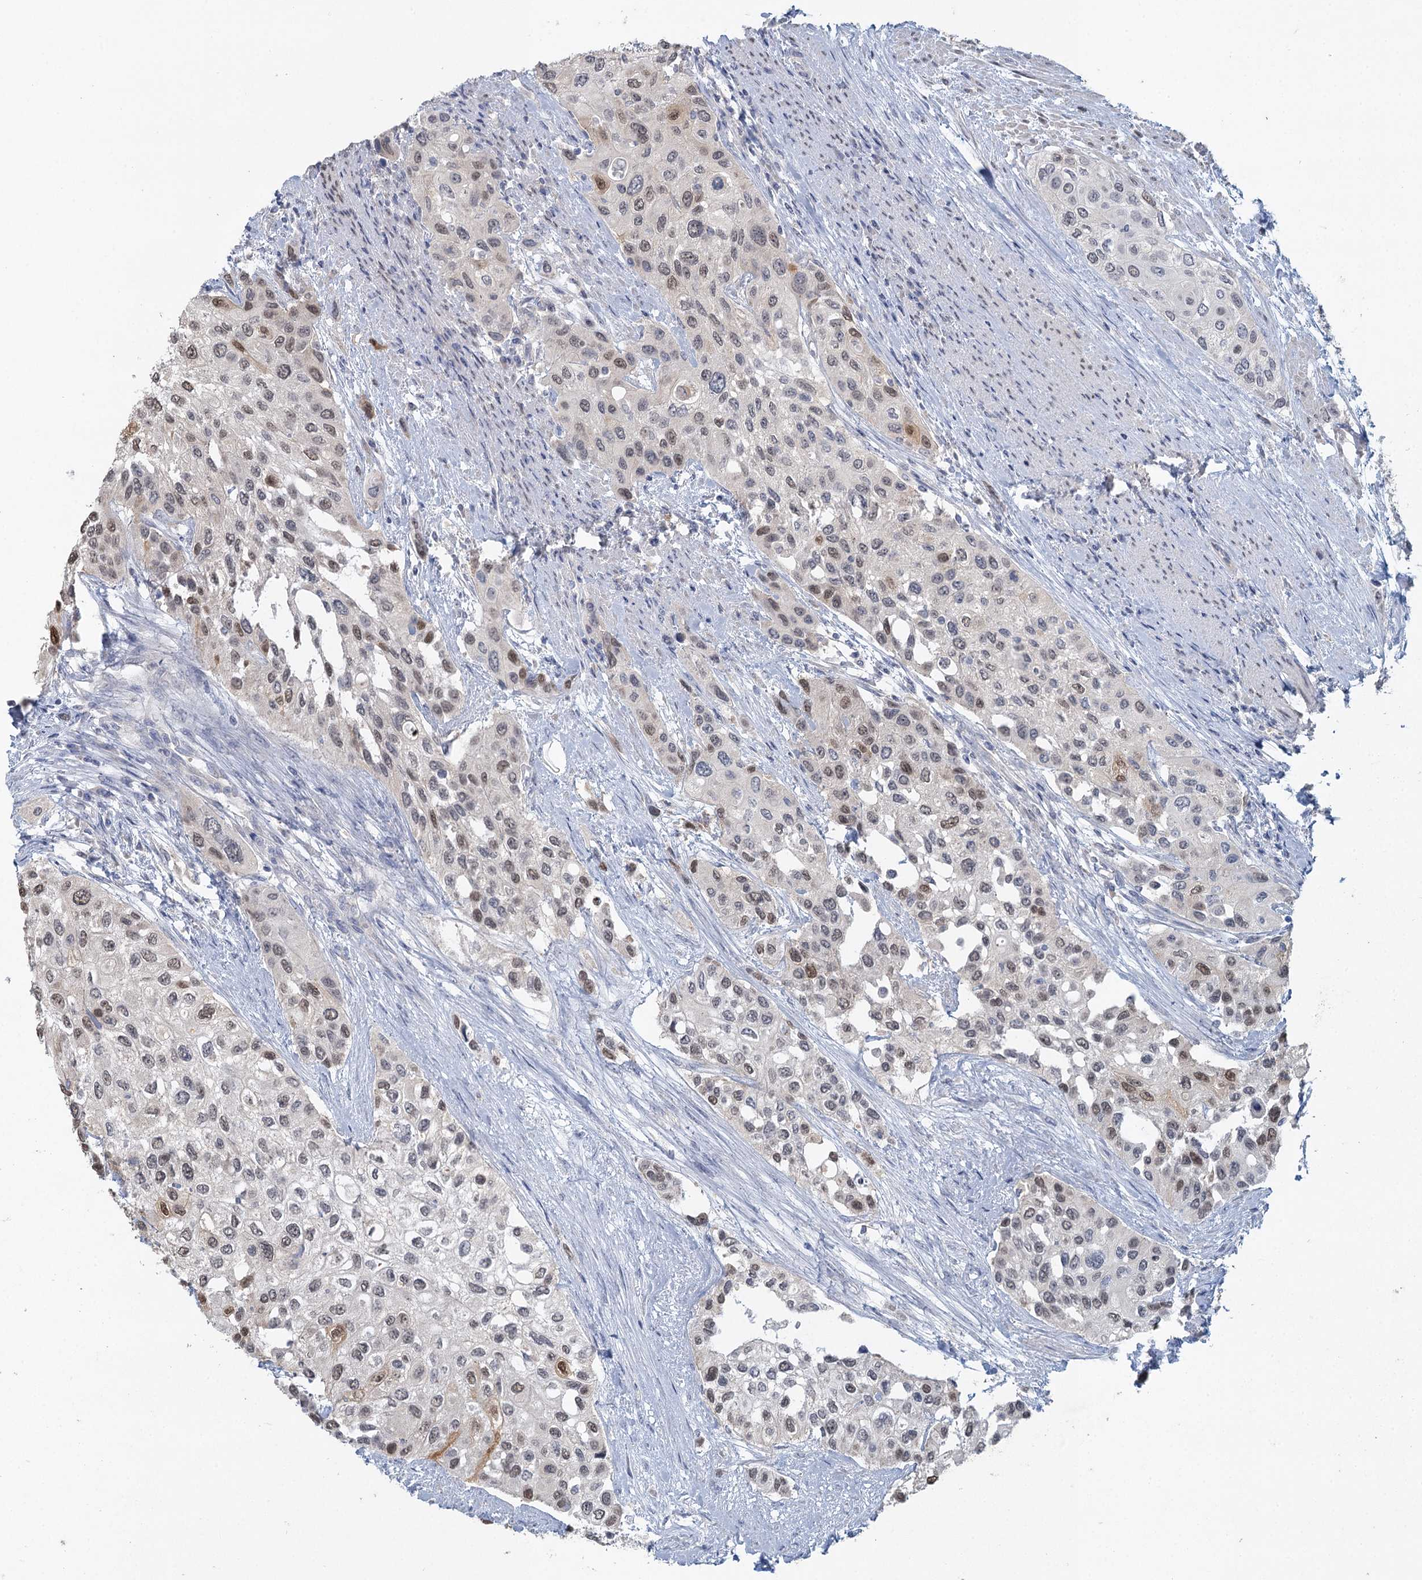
{"staining": {"intensity": "moderate", "quantity": "<25%", "location": "cytoplasmic/membranous,nuclear"}, "tissue": "urothelial cancer", "cell_type": "Tumor cells", "image_type": "cancer", "snomed": [{"axis": "morphology", "description": "Normal tissue, NOS"}, {"axis": "morphology", "description": "Urothelial carcinoma, High grade"}, {"axis": "topography", "description": "Vascular tissue"}, {"axis": "topography", "description": "Urinary bladder"}], "caption": "Moderate cytoplasmic/membranous and nuclear staining is identified in about <25% of tumor cells in urothelial cancer.", "gene": "MYO7B", "patient": {"sex": "female", "age": 56}}